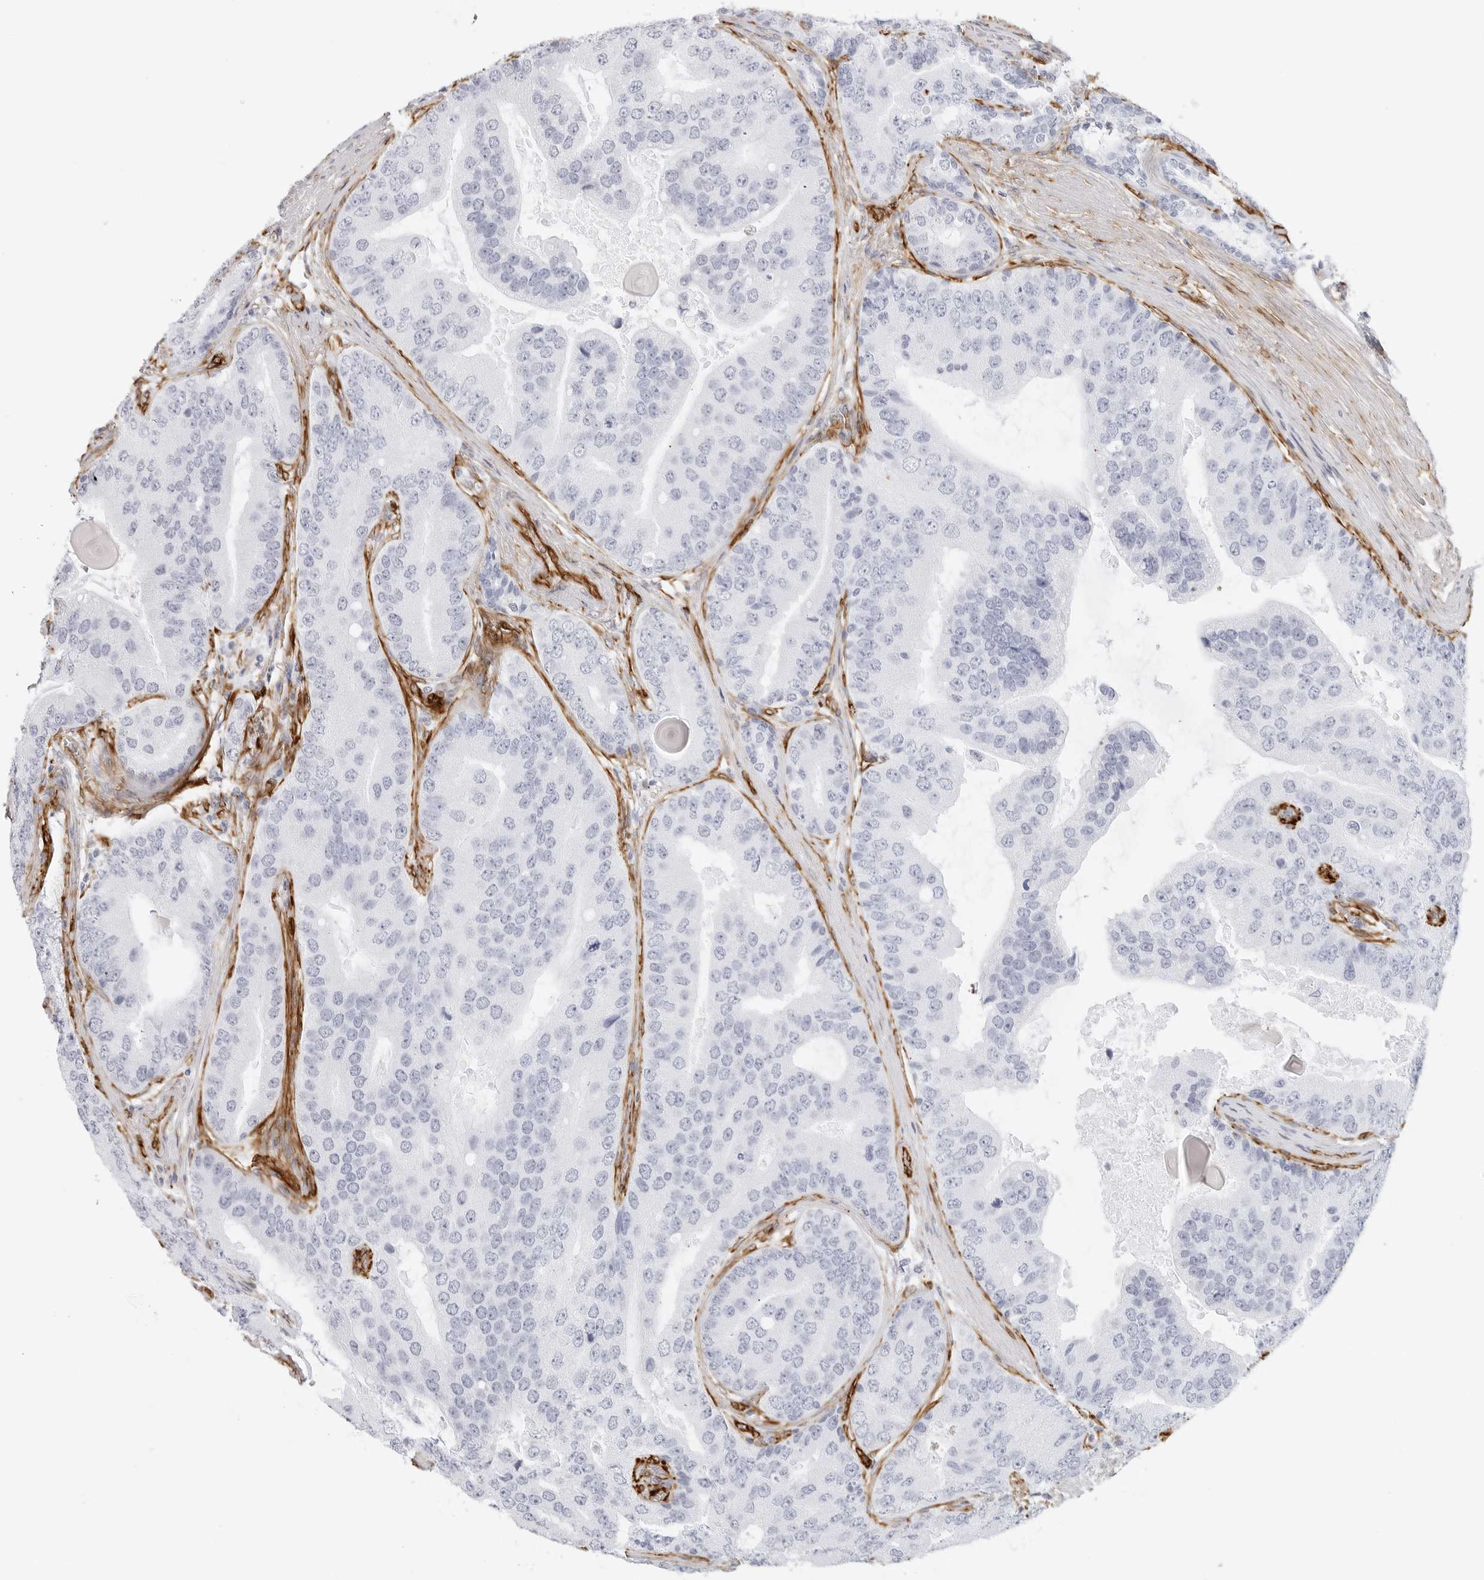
{"staining": {"intensity": "negative", "quantity": "none", "location": "none"}, "tissue": "prostate cancer", "cell_type": "Tumor cells", "image_type": "cancer", "snomed": [{"axis": "morphology", "description": "Adenocarcinoma, High grade"}, {"axis": "topography", "description": "Prostate"}], "caption": "IHC histopathology image of human prostate cancer (high-grade adenocarcinoma) stained for a protein (brown), which displays no staining in tumor cells.", "gene": "NES", "patient": {"sex": "male", "age": 70}}